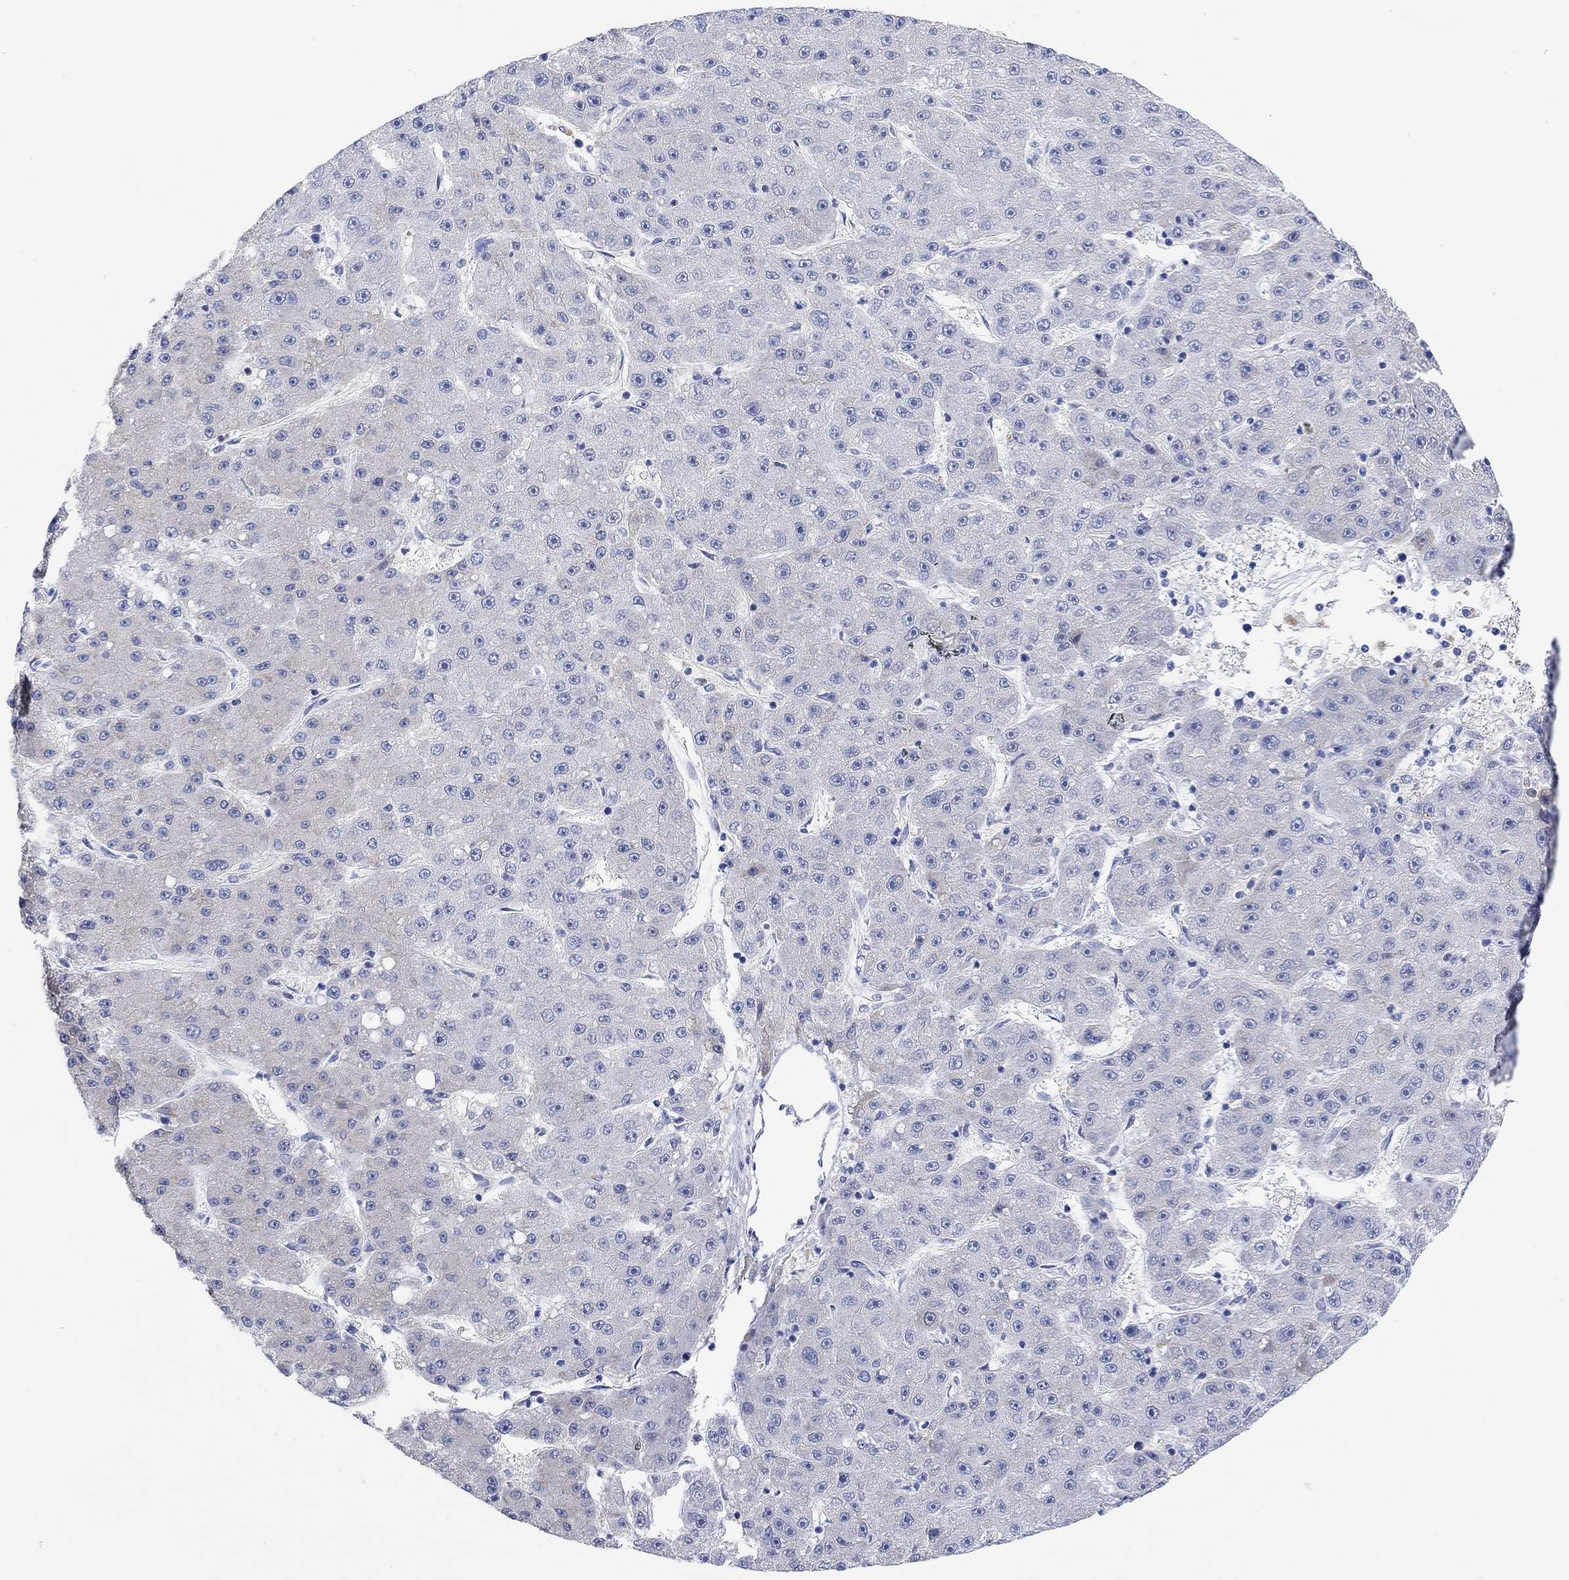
{"staining": {"intensity": "weak", "quantity": "<25%", "location": "cytoplasmic/membranous"}, "tissue": "liver cancer", "cell_type": "Tumor cells", "image_type": "cancer", "snomed": [{"axis": "morphology", "description": "Carcinoma, Hepatocellular, NOS"}, {"axis": "topography", "description": "Liver"}], "caption": "Immunohistochemistry (IHC) micrograph of human liver cancer (hepatocellular carcinoma) stained for a protein (brown), which displays no staining in tumor cells.", "gene": "RGS1", "patient": {"sex": "male", "age": 67}}